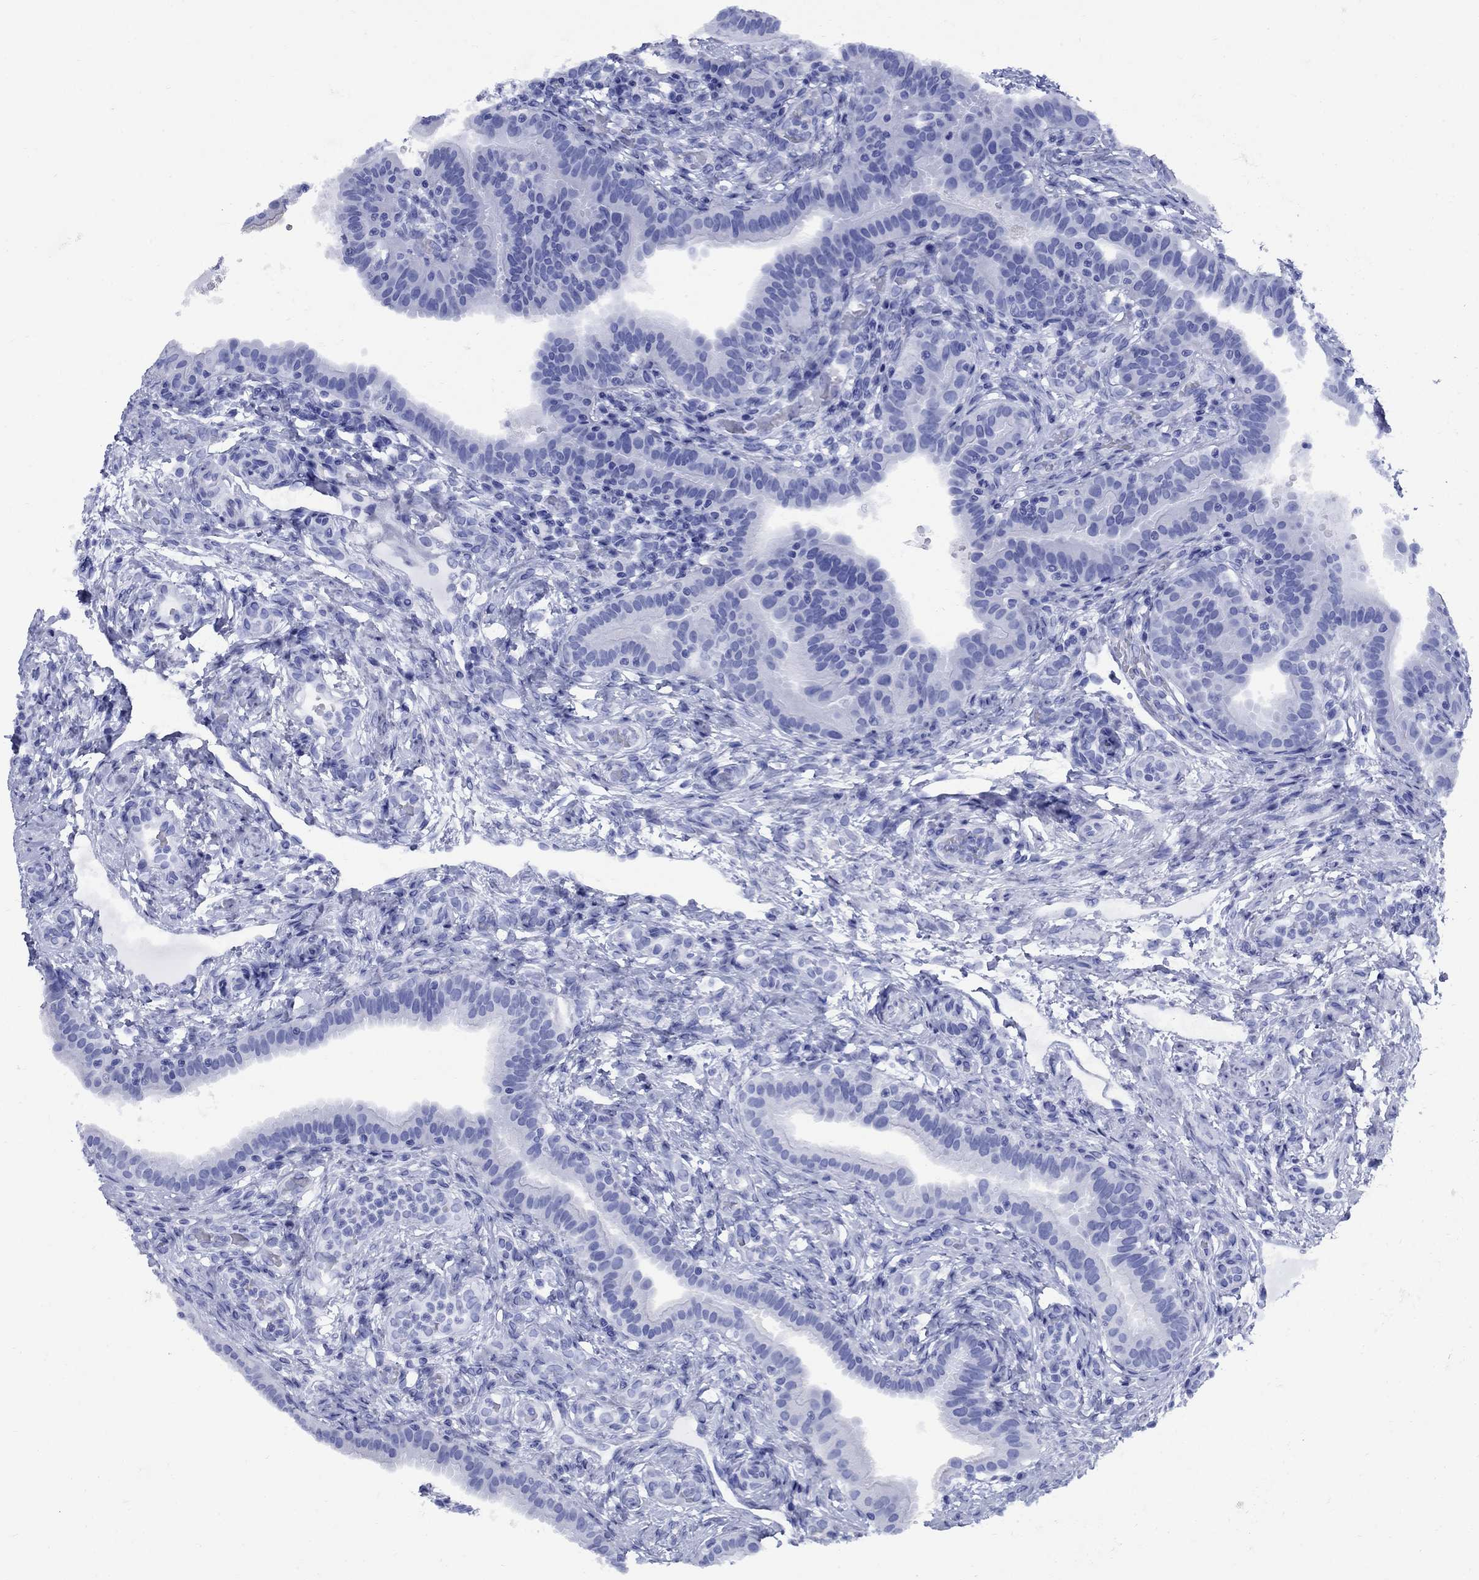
{"staining": {"intensity": "negative", "quantity": "none", "location": "none"}, "tissue": "fallopian tube", "cell_type": "Glandular cells", "image_type": "normal", "snomed": [{"axis": "morphology", "description": "Normal tissue, NOS"}, {"axis": "topography", "description": "Fallopian tube"}, {"axis": "topography", "description": "Ovary"}], "caption": "The photomicrograph shows no significant positivity in glandular cells of fallopian tube.", "gene": "CD1A", "patient": {"sex": "female", "age": 41}}